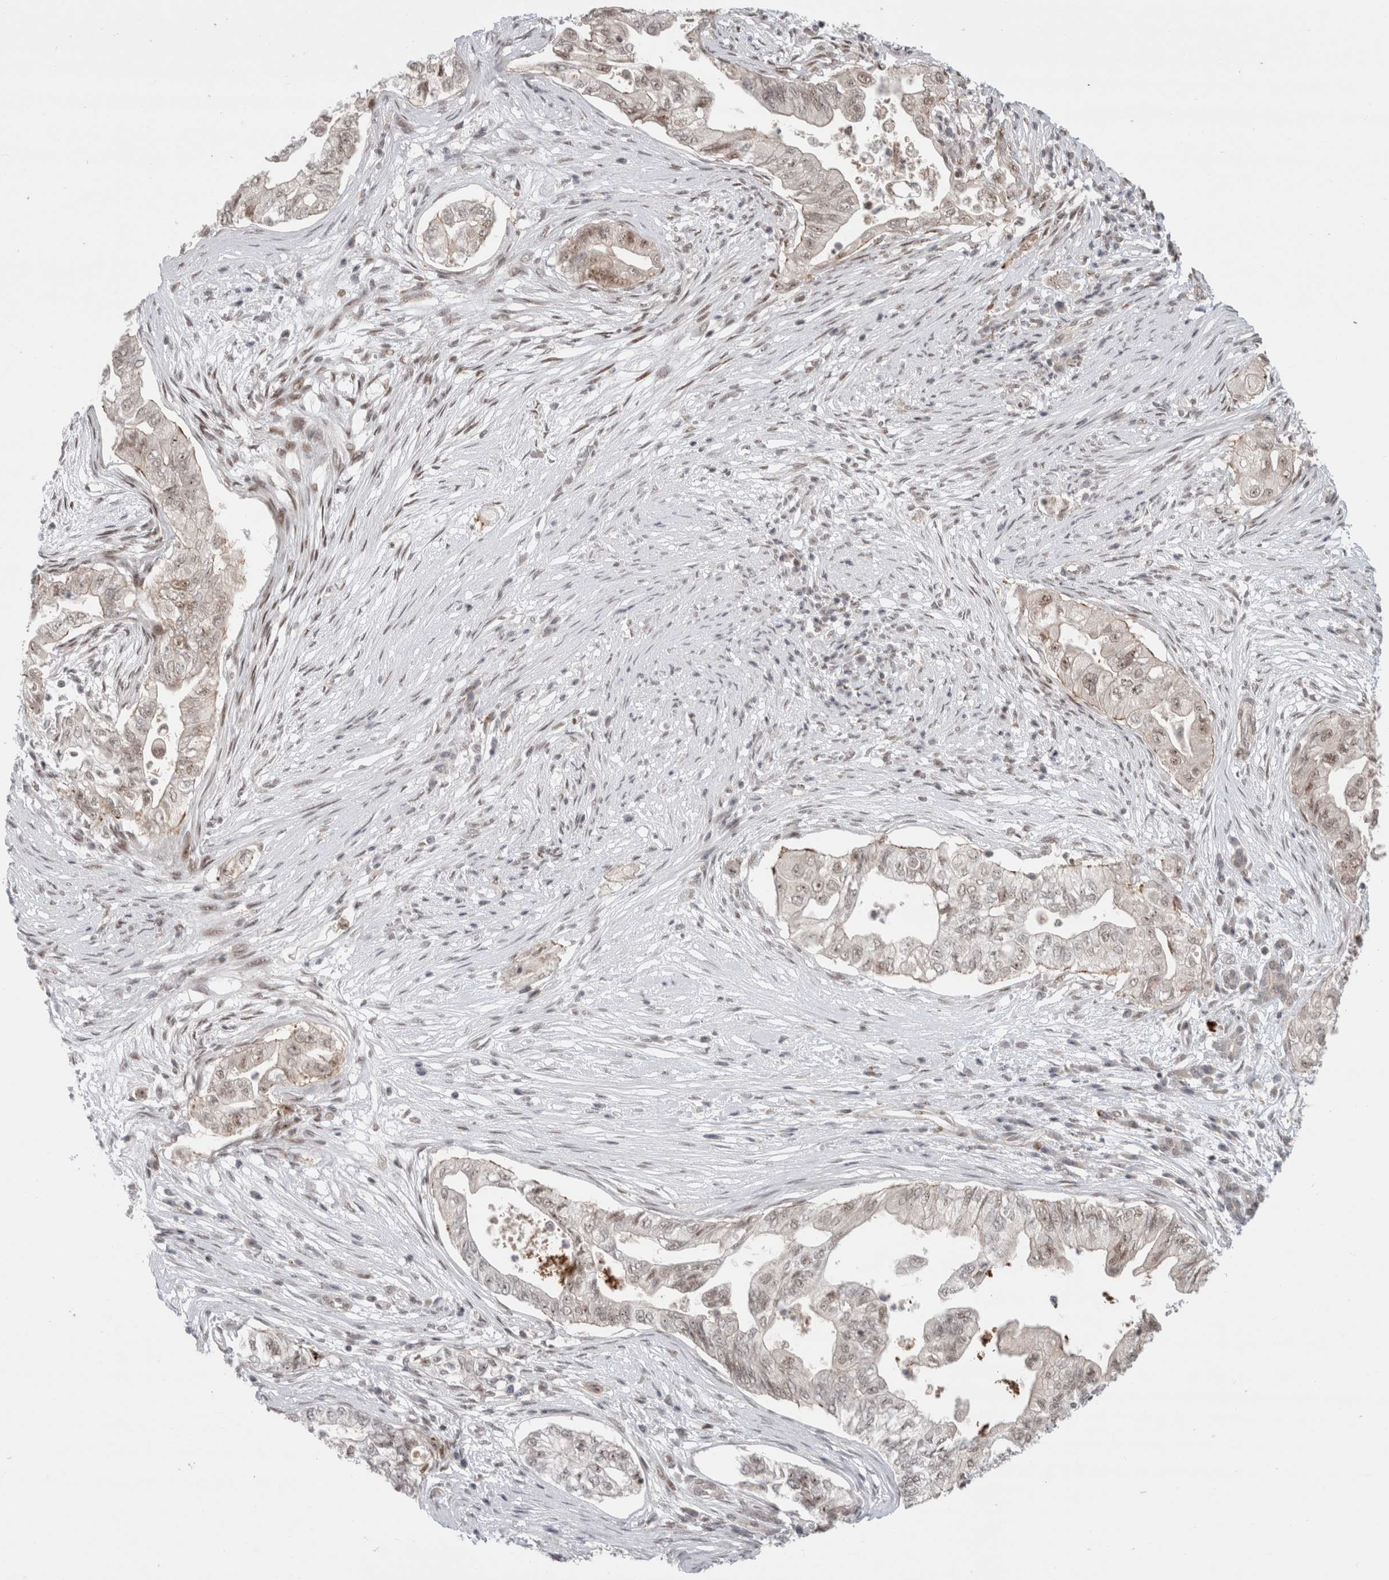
{"staining": {"intensity": "weak", "quantity": "25%-75%", "location": "nuclear"}, "tissue": "pancreatic cancer", "cell_type": "Tumor cells", "image_type": "cancer", "snomed": [{"axis": "morphology", "description": "Adenocarcinoma, NOS"}, {"axis": "topography", "description": "Pancreas"}], "caption": "Pancreatic adenocarcinoma was stained to show a protein in brown. There is low levels of weak nuclear positivity in approximately 25%-75% of tumor cells.", "gene": "SENP6", "patient": {"sex": "male", "age": 72}}